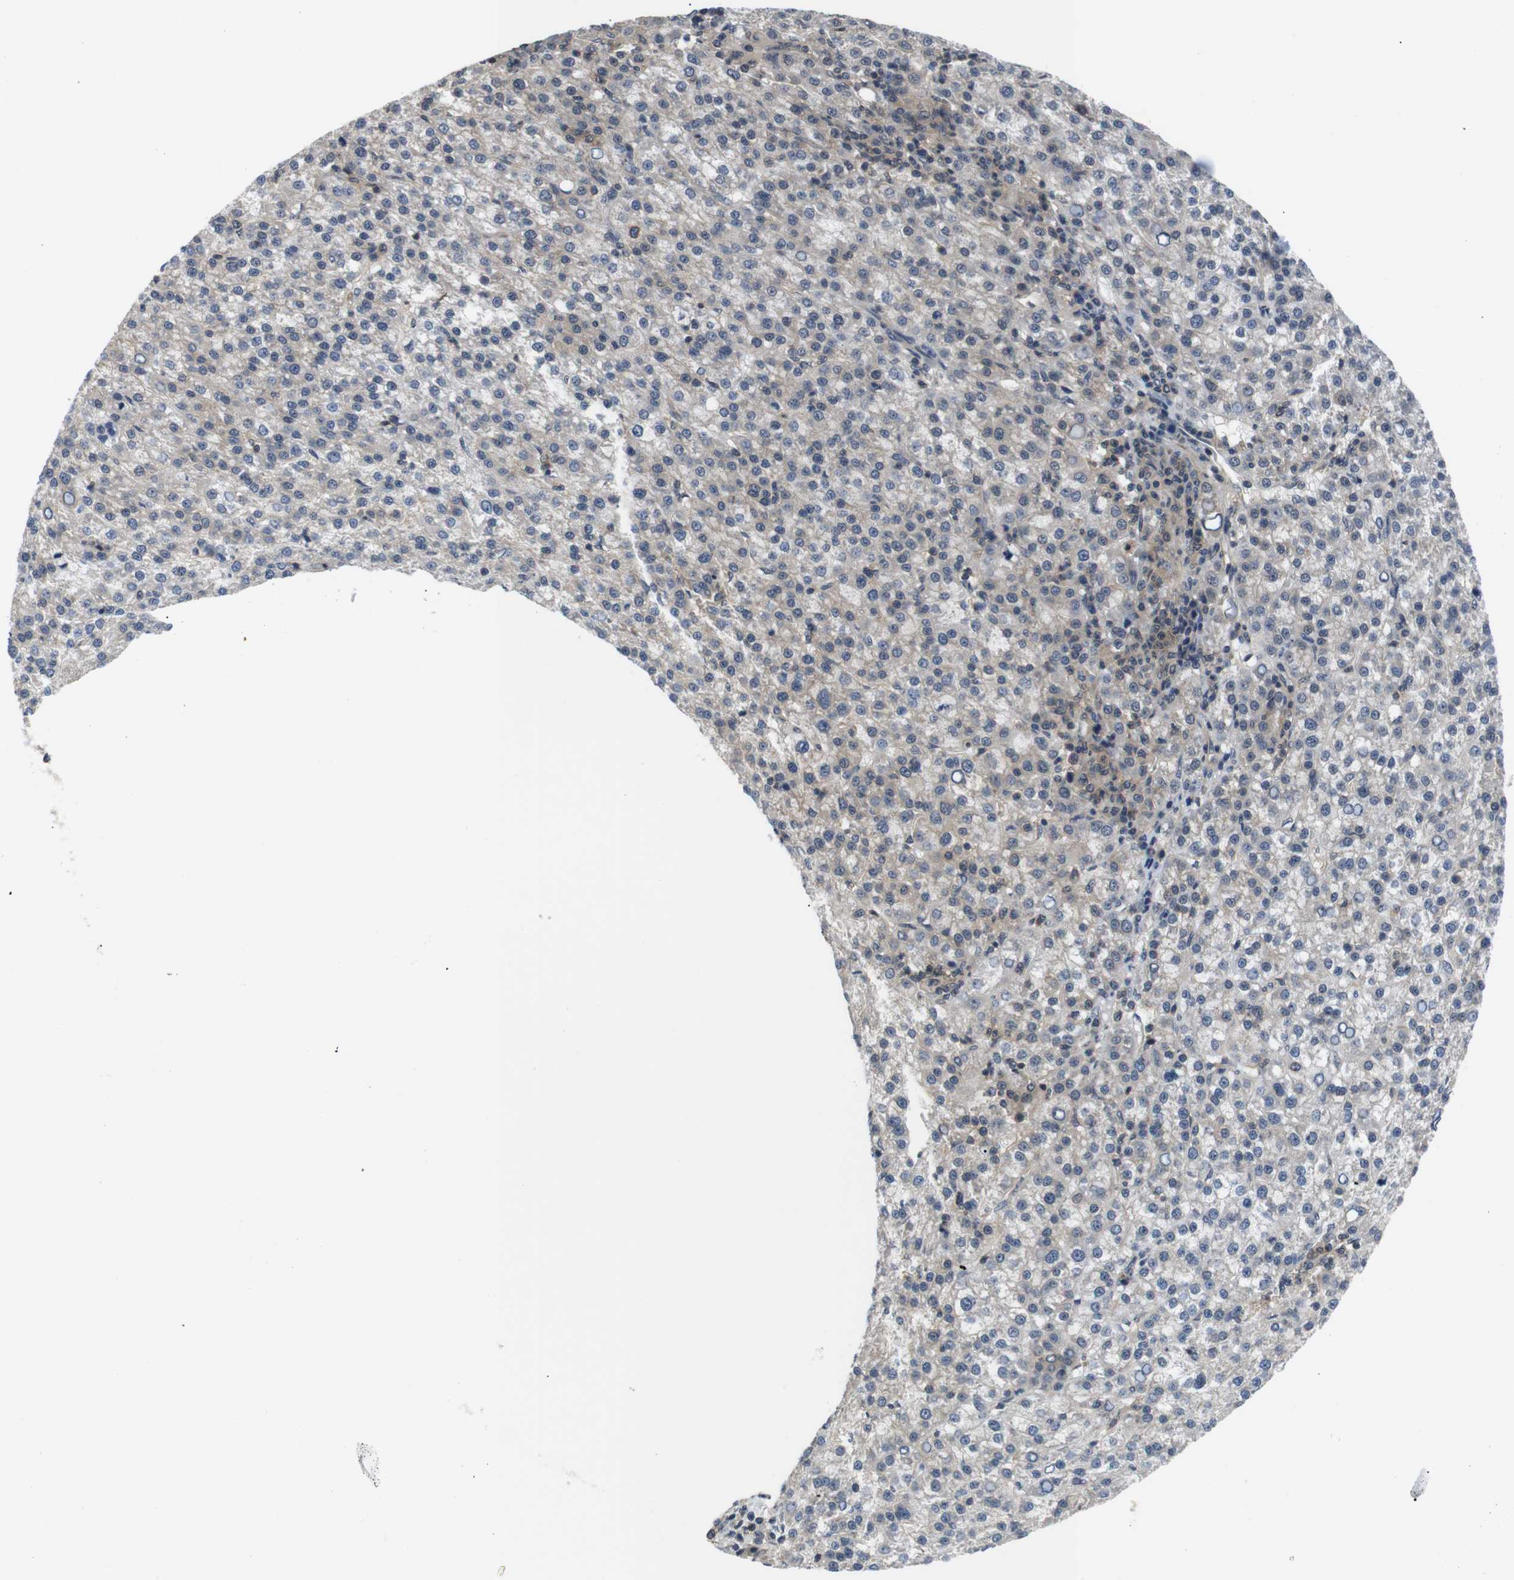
{"staining": {"intensity": "weak", "quantity": "25%-75%", "location": "cytoplasmic/membranous"}, "tissue": "liver cancer", "cell_type": "Tumor cells", "image_type": "cancer", "snomed": [{"axis": "morphology", "description": "Carcinoma, Hepatocellular, NOS"}, {"axis": "topography", "description": "Liver"}], "caption": "The image shows a brown stain indicating the presence of a protein in the cytoplasmic/membranous of tumor cells in liver cancer.", "gene": "UBXN1", "patient": {"sex": "female", "age": 58}}